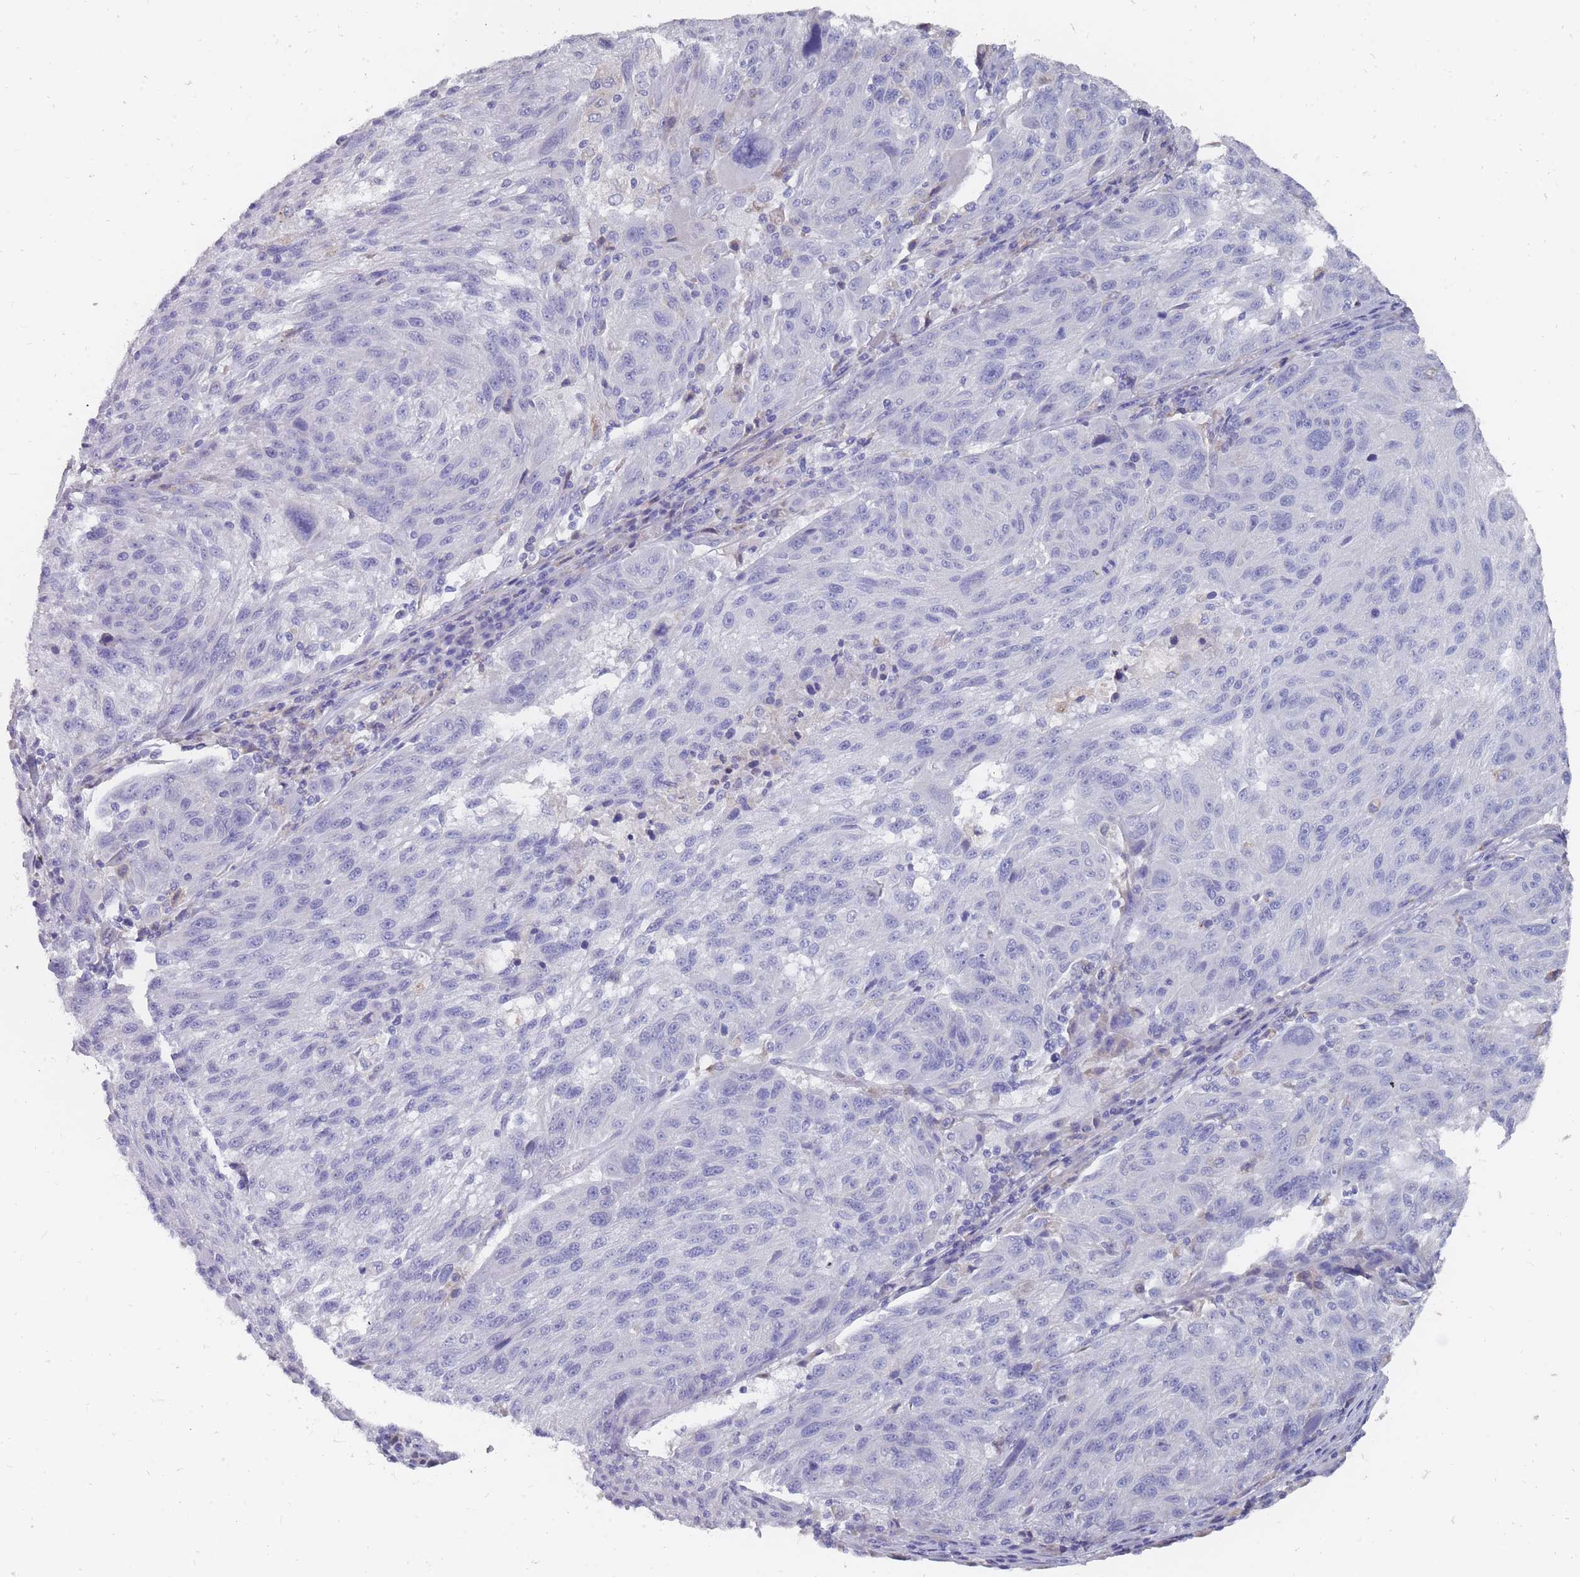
{"staining": {"intensity": "negative", "quantity": "none", "location": "none"}, "tissue": "melanoma", "cell_type": "Tumor cells", "image_type": "cancer", "snomed": [{"axis": "morphology", "description": "Malignant melanoma, NOS"}, {"axis": "topography", "description": "Skin"}], "caption": "Tumor cells show no significant protein expression in melanoma. The staining was performed using DAB to visualize the protein expression in brown, while the nuclei were stained in blue with hematoxylin (Magnification: 20x).", "gene": "OTULINL", "patient": {"sex": "male", "age": 53}}